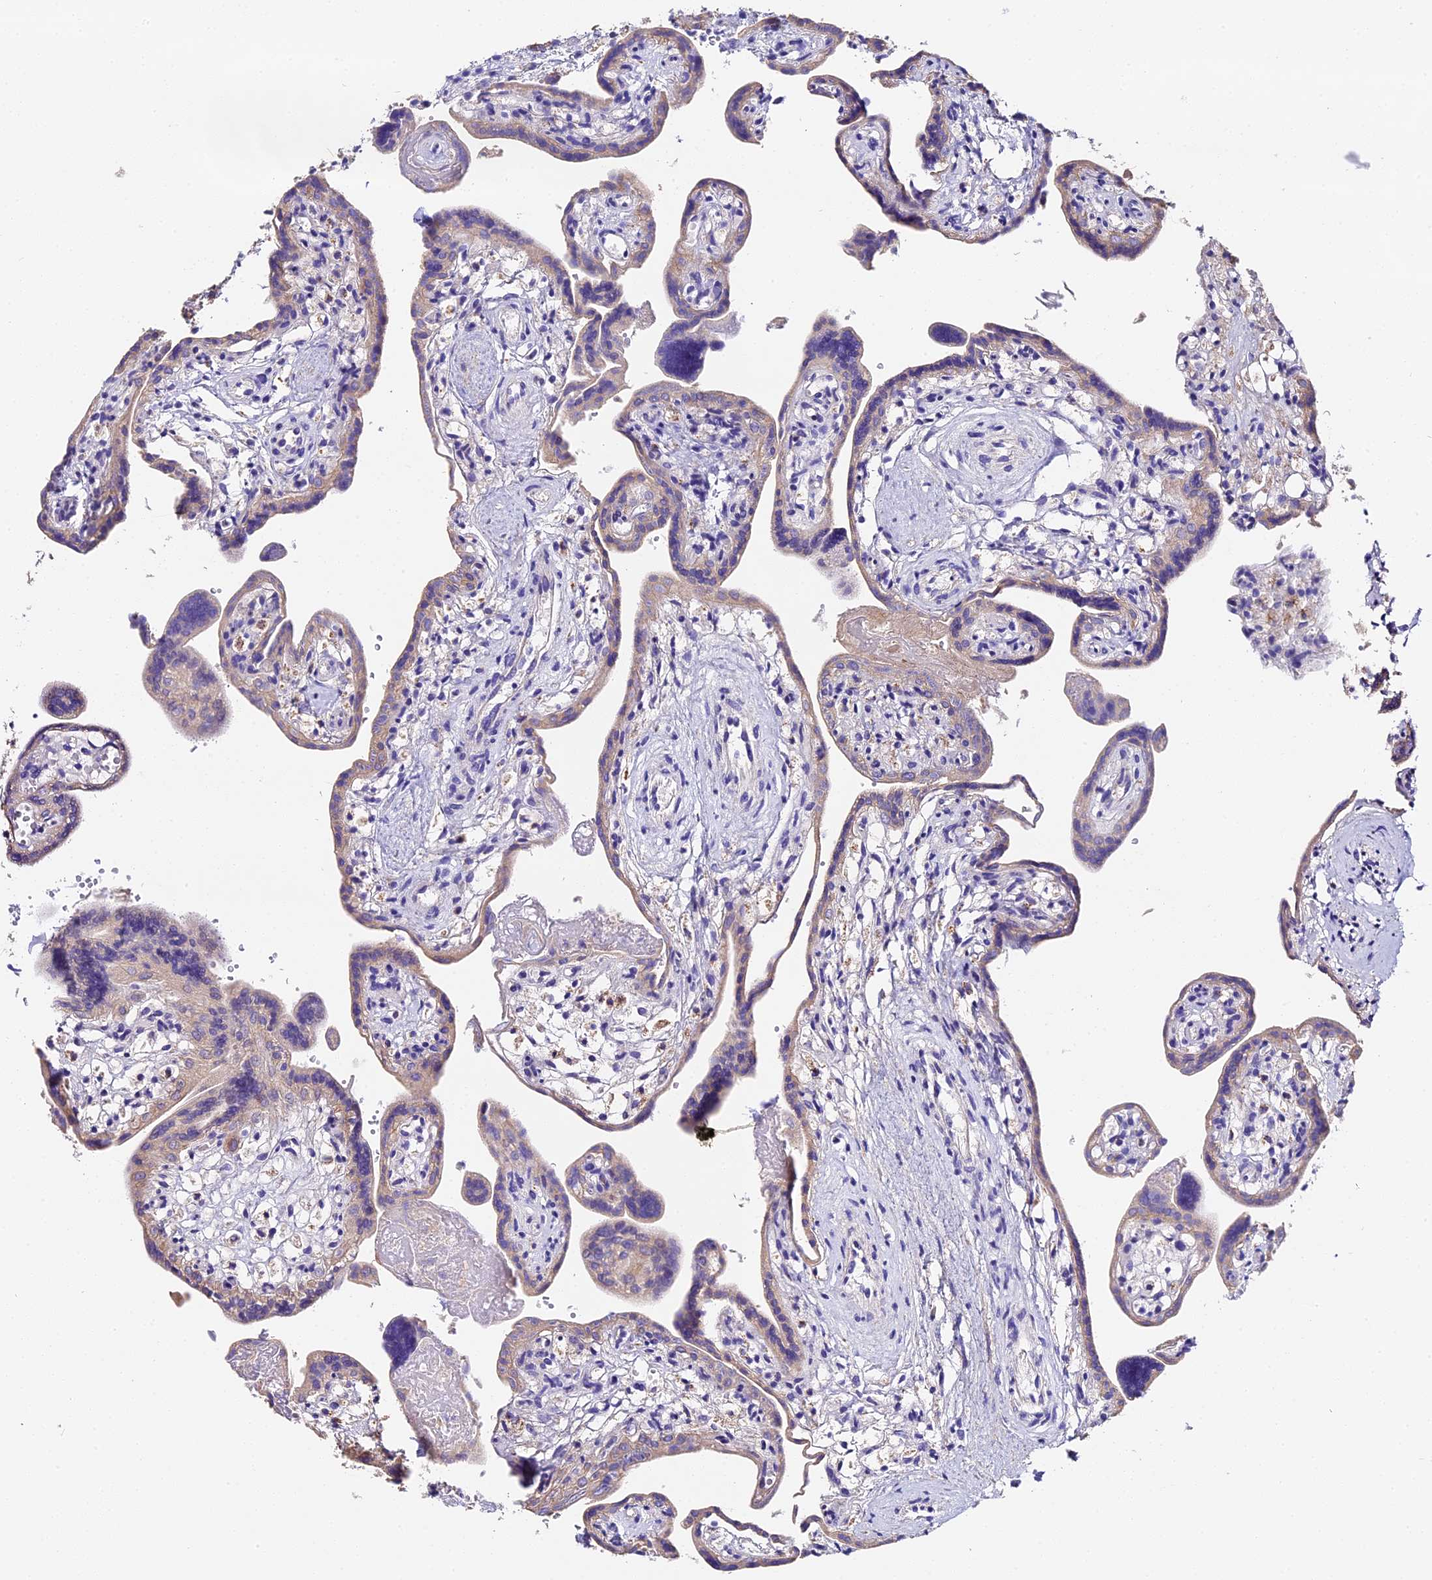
{"staining": {"intensity": "weak", "quantity": "25%-75%", "location": "cytoplasmic/membranous"}, "tissue": "placenta", "cell_type": "Trophoblastic cells", "image_type": "normal", "snomed": [{"axis": "morphology", "description": "Normal tissue, NOS"}, {"axis": "topography", "description": "Placenta"}], "caption": "A brown stain highlights weak cytoplasmic/membranous positivity of a protein in trophoblastic cells of benign human placenta. The protein of interest is shown in brown color, while the nuclei are stained blue.", "gene": "LYPD6", "patient": {"sex": "female", "age": 37}}